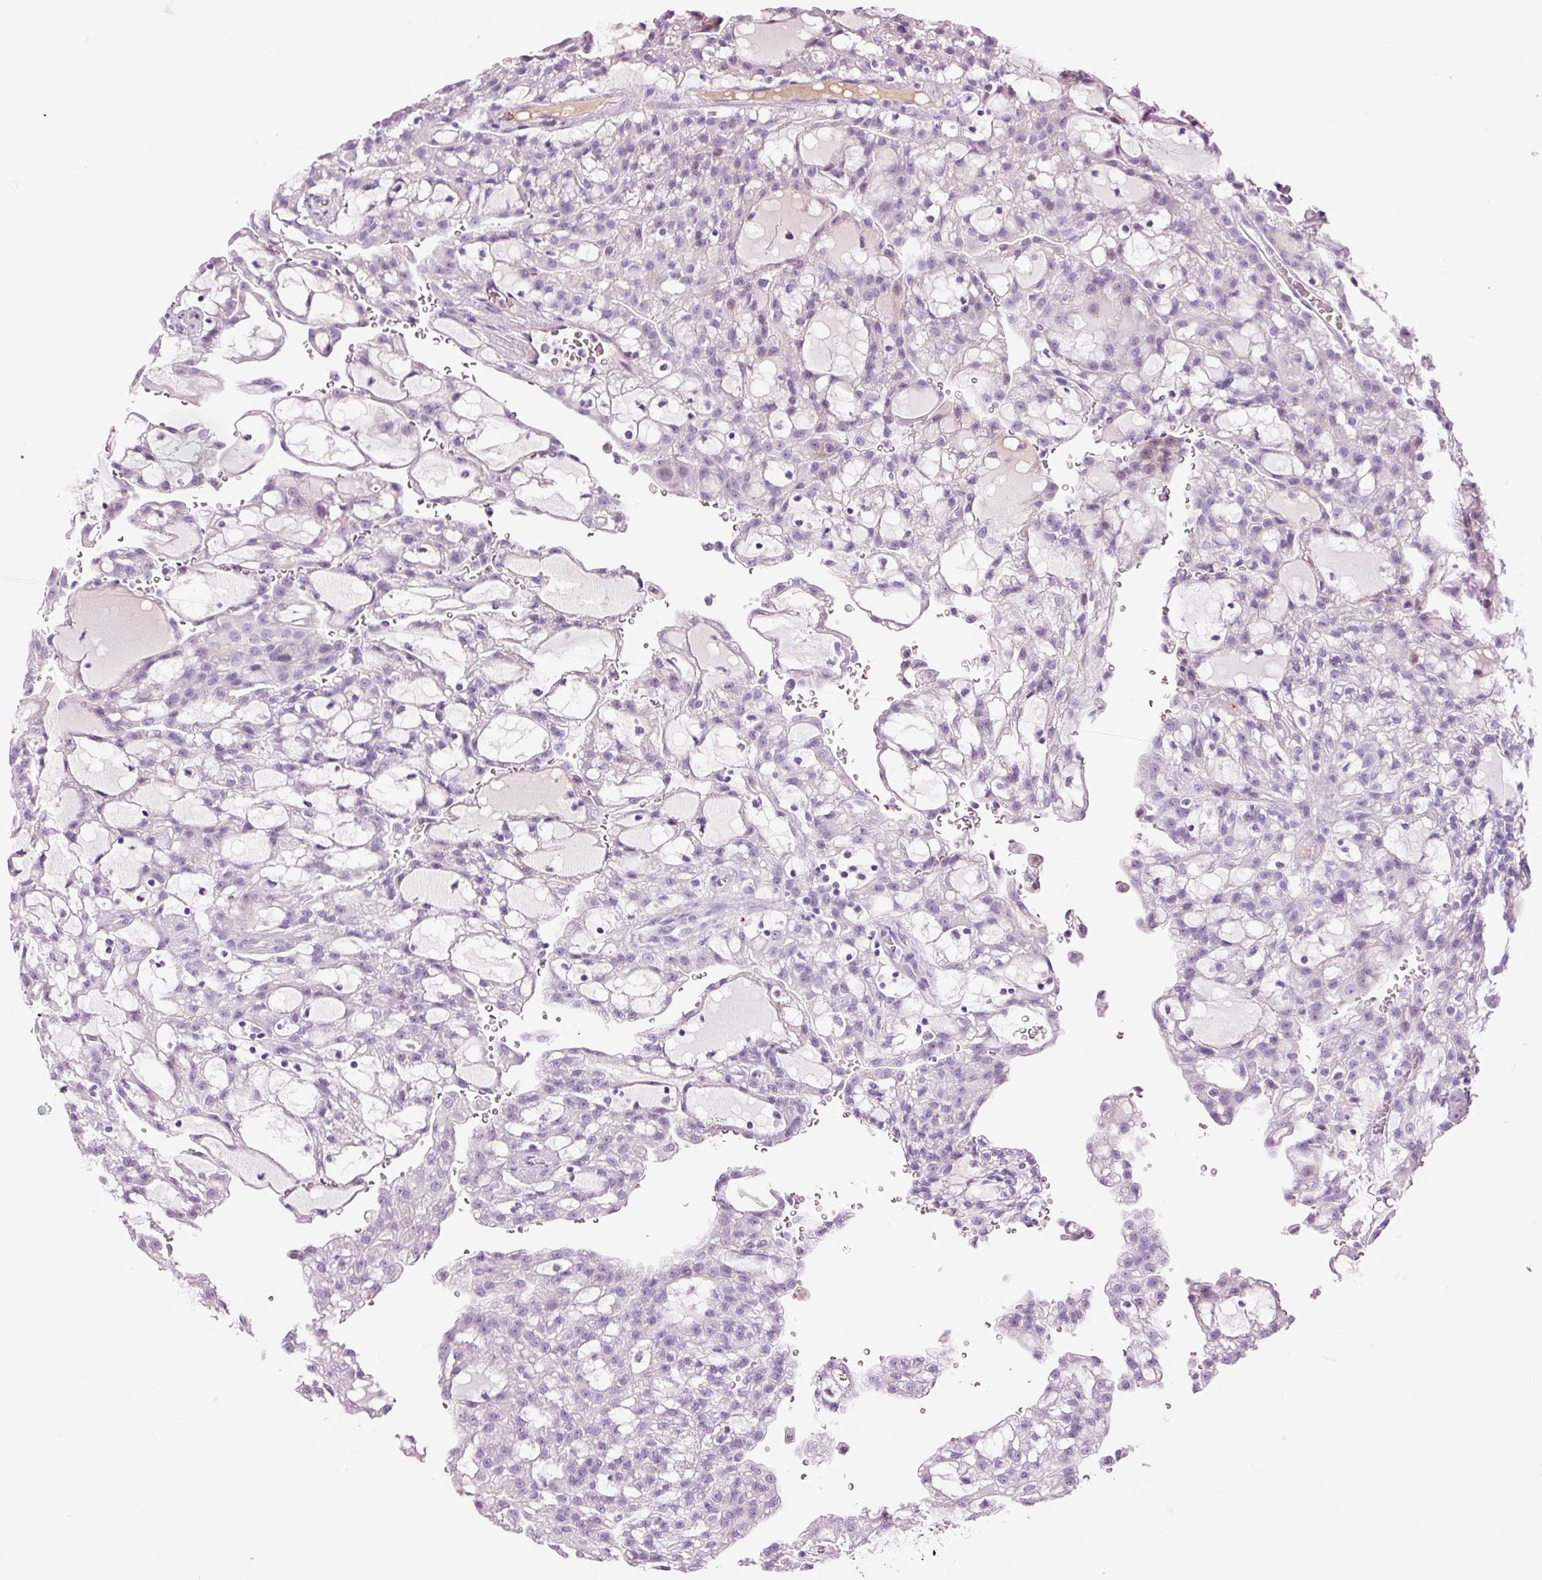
{"staining": {"intensity": "negative", "quantity": "none", "location": "none"}, "tissue": "renal cancer", "cell_type": "Tumor cells", "image_type": "cancer", "snomed": [{"axis": "morphology", "description": "Adenocarcinoma, NOS"}, {"axis": "topography", "description": "Kidney"}], "caption": "This is a image of immunohistochemistry (IHC) staining of adenocarcinoma (renal), which shows no staining in tumor cells.", "gene": "KLF1", "patient": {"sex": "male", "age": 63}}